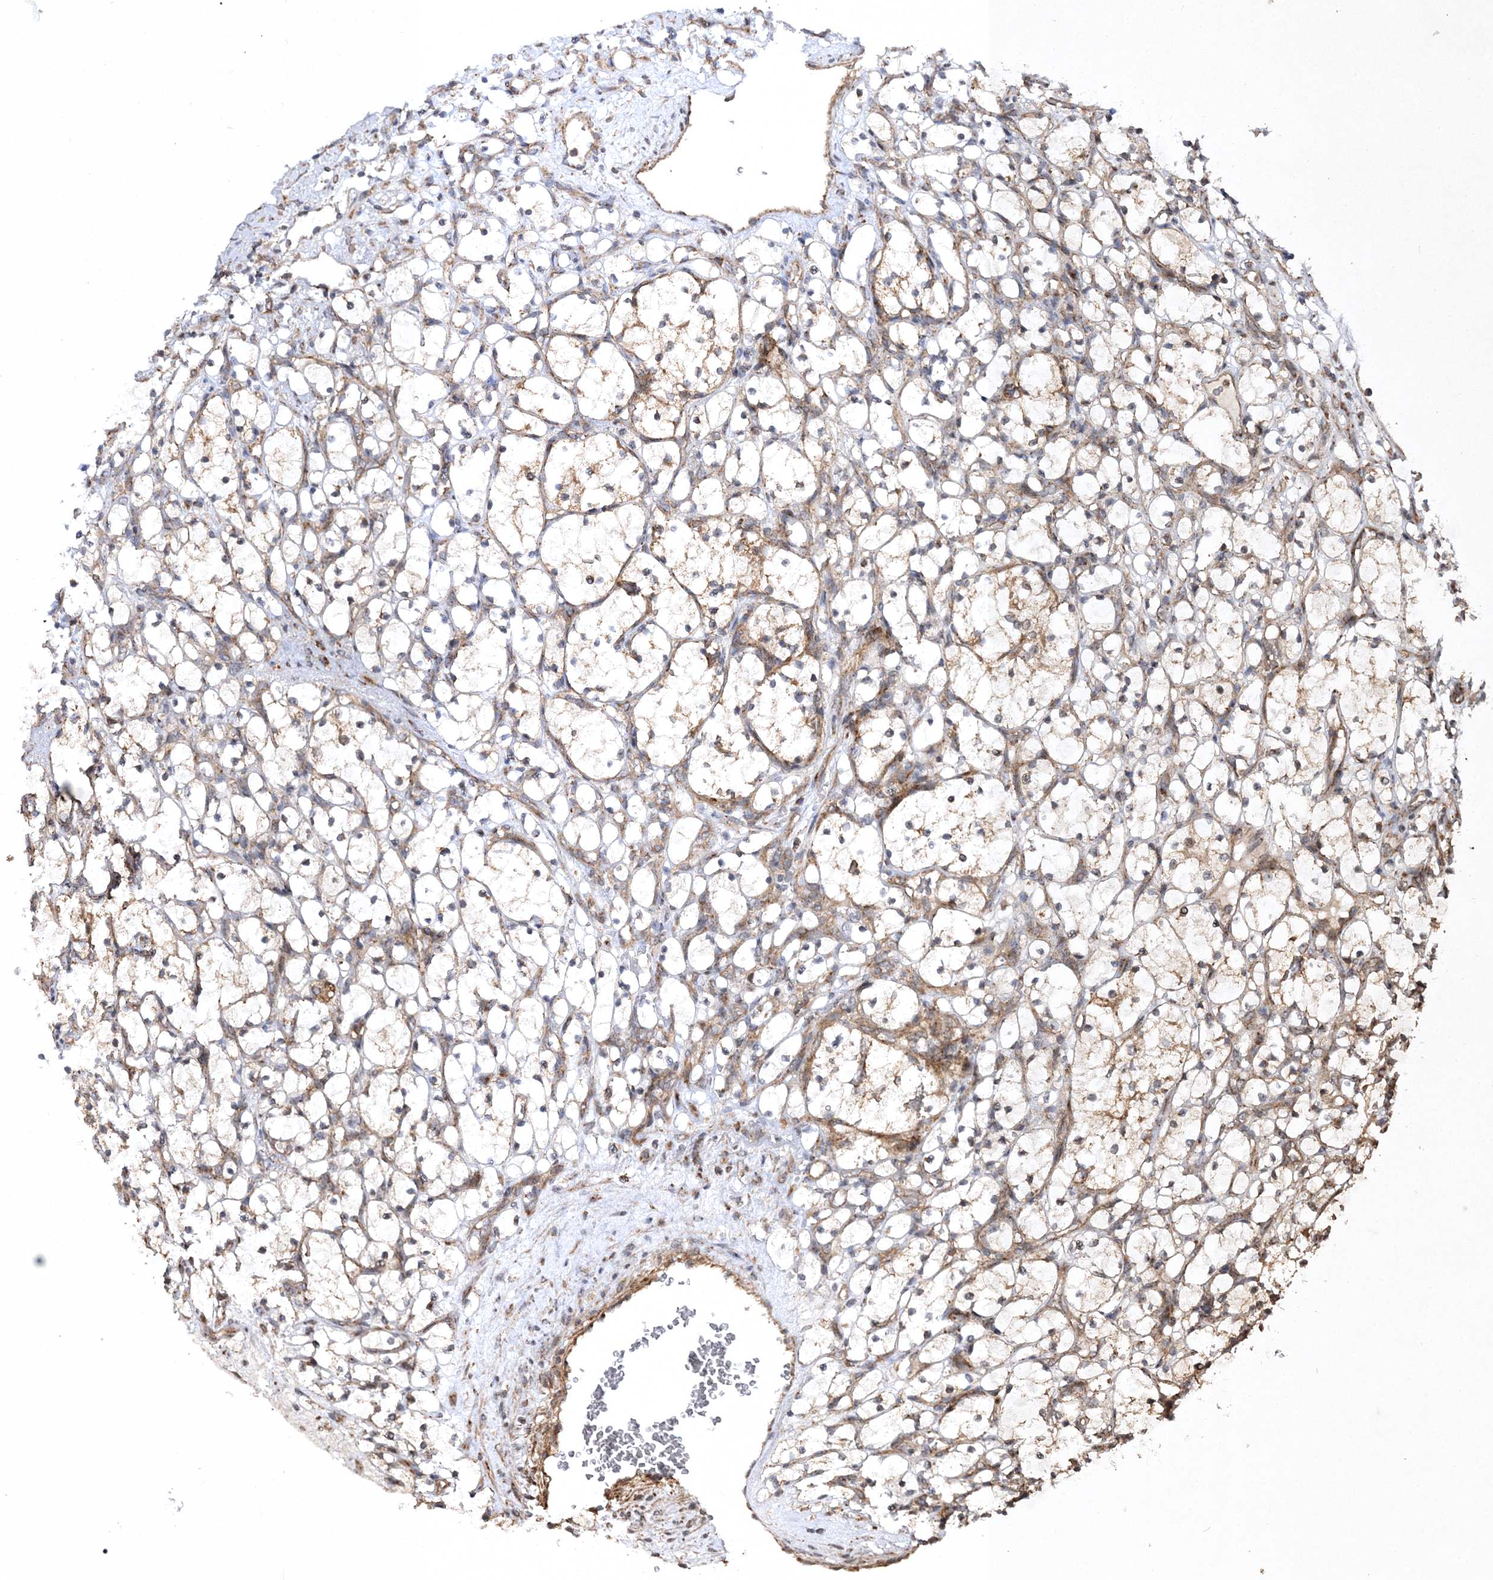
{"staining": {"intensity": "weak", "quantity": "<25%", "location": "cytoplasmic/membranous"}, "tissue": "renal cancer", "cell_type": "Tumor cells", "image_type": "cancer", "snomed": [{"axis": "morphology", "description": "Adenocarcinoma, NOS"}, {"axis": "topography", "description": "Kidney"}], "caption": "Immunohistochemistry (IHC) photomicrograph of neoplastic tissue: adenocarcinoma (renal) stained with DAB (3,3'-diaminobenzidine) shows no significant protein expression in tumor cells.", "gene": "SCRN3", "patient": {"sex": "female", "age": 69}}